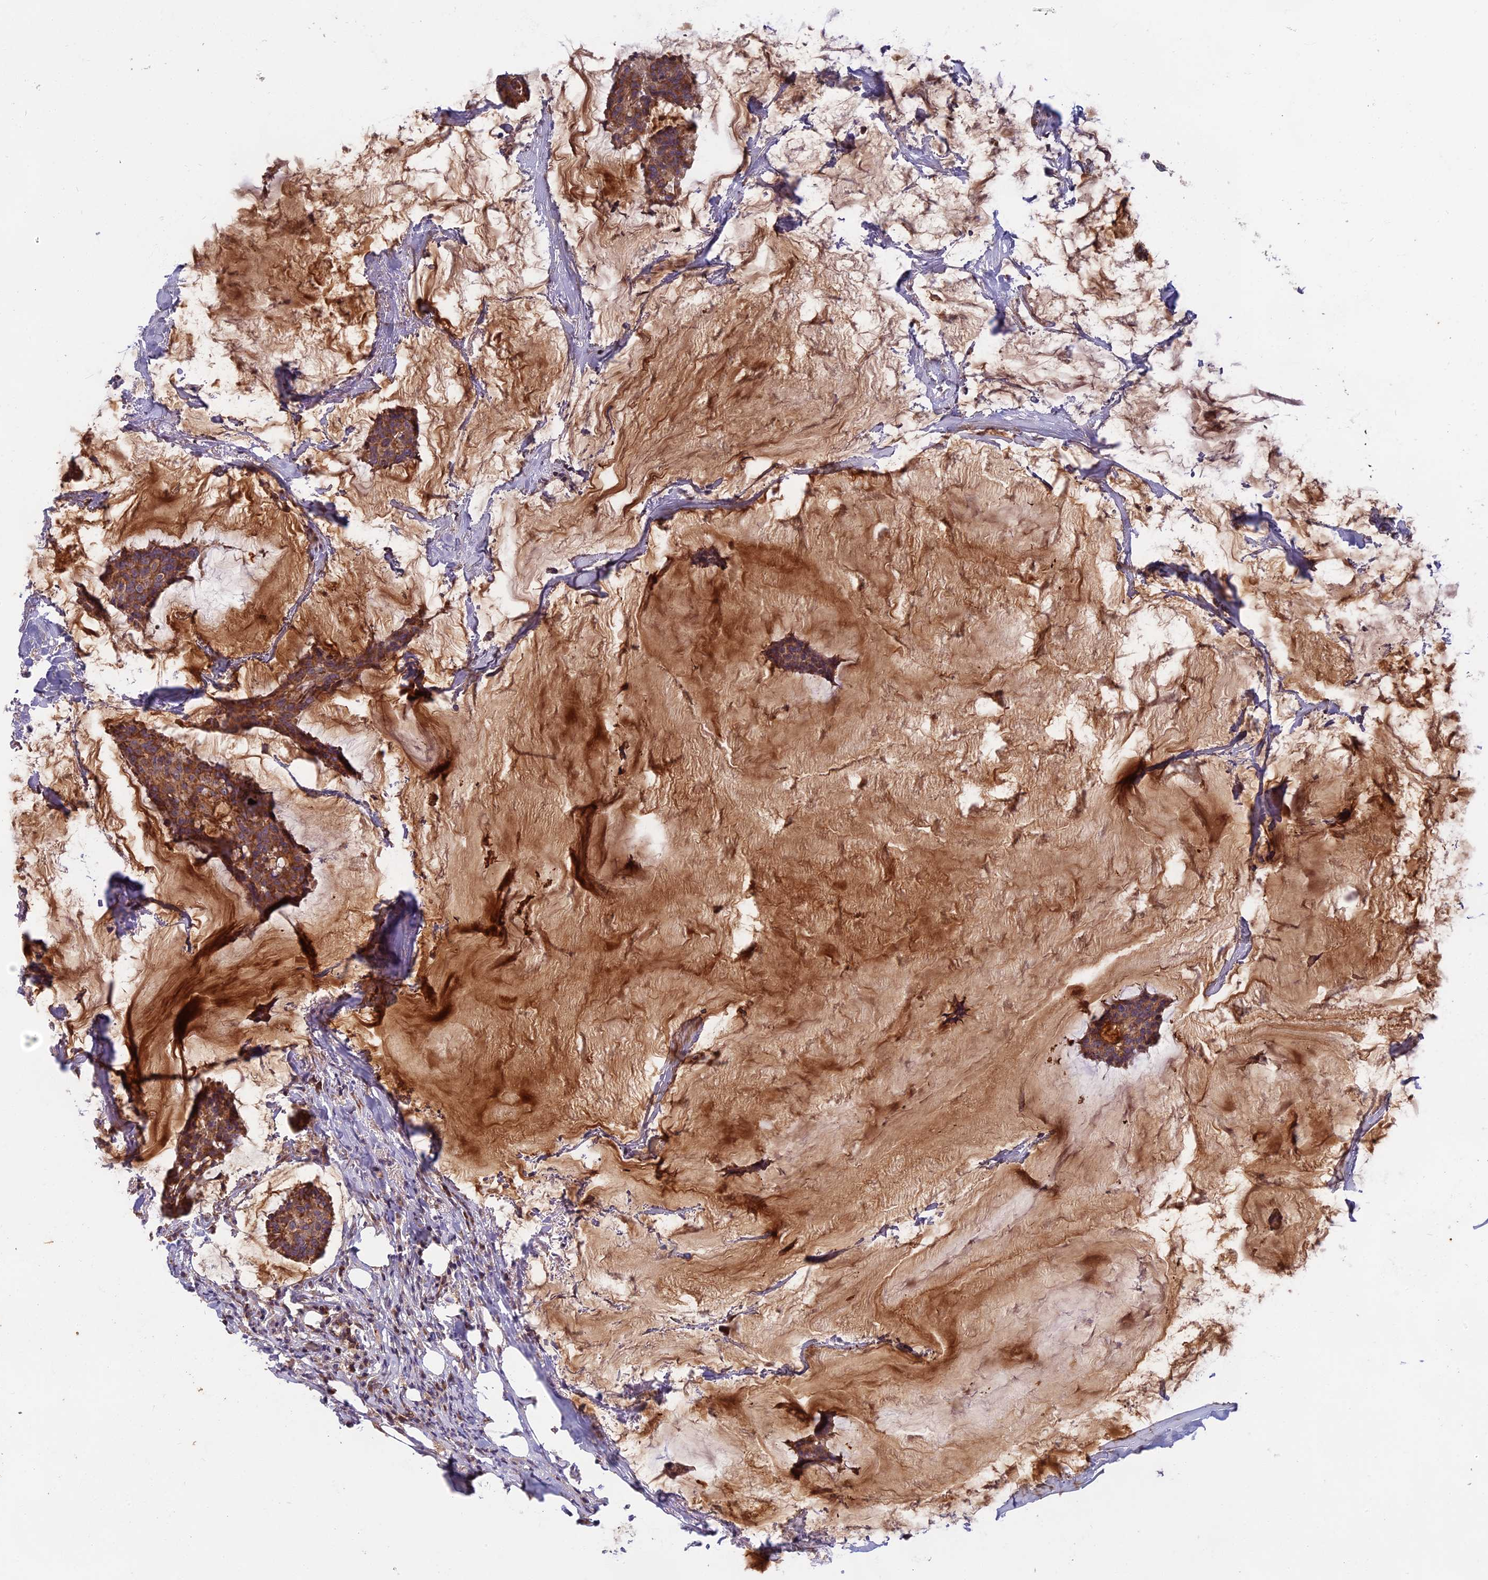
{"staining": {"intensity": "moderate", "quantity": ">75%", "location": "cytoplasmic/membranous"}, "tissue": "breast cancer", "cell_type": "Tumor cells", "image_type": "cancer", "snomed": [{"axis": "morphology", "description": "Duct carcinoma"}, {"axis": "topography", "description": "Breast"}], "caption": "A histopathology image of breast cancer (invasive ductal carcinoma) stained for a protein demonstrates moderate cytoplasmic/membranous brown staining in tumor cells.", "gene": "EDAR", "patient": {"sex": "female", "age": 93}}